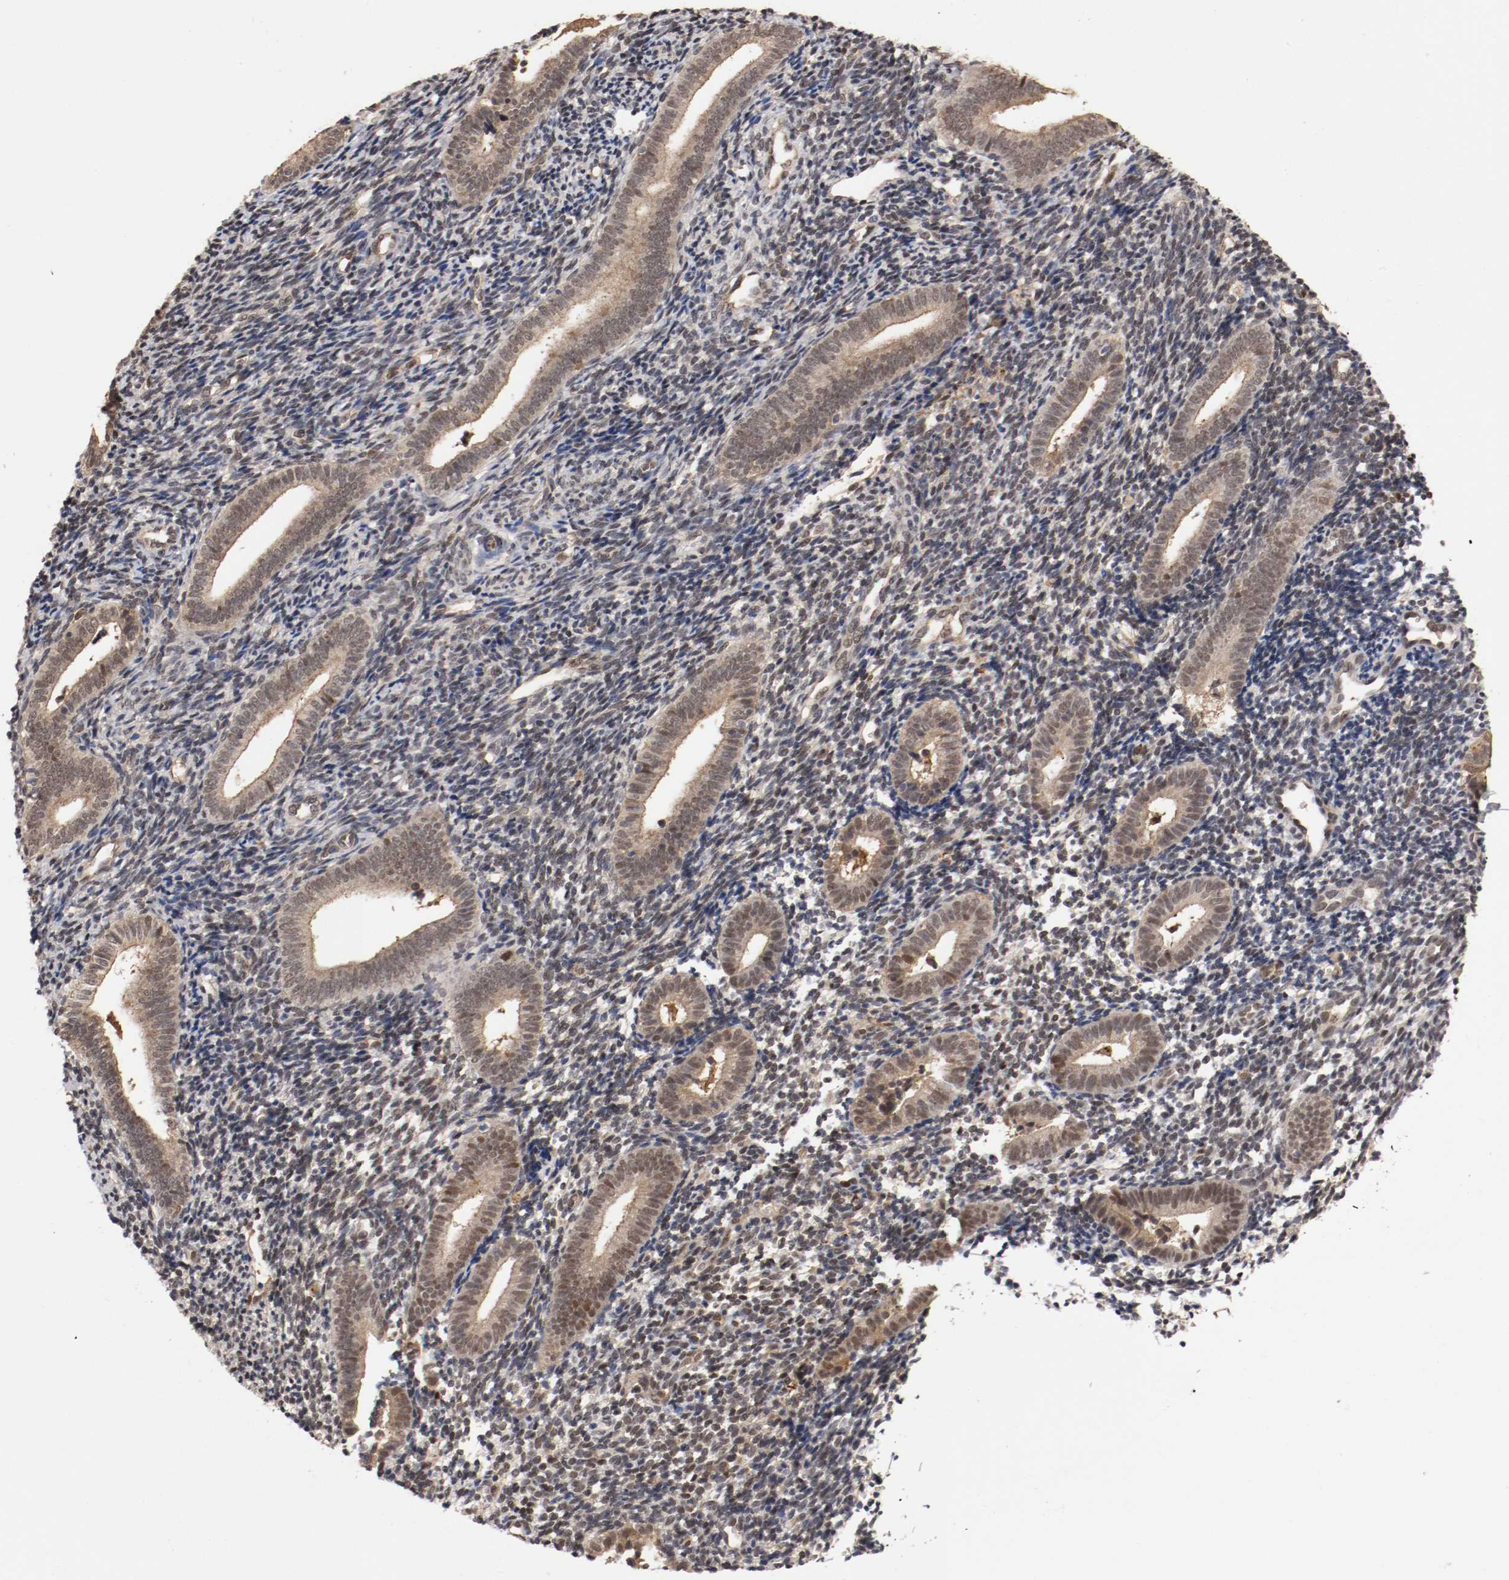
{"staining": {"intensity": "weak", "quantity": "25%-75%", "location": "cytoplasmic/membranous,nuclear"}, "tissue": "endometrium", "cell_type": "Cells in endometrial stroma", "image_type": "normal", "snomed": [{"axis": "morphology", "description": "Normal tissue, NOS"}, {"axis": "topography", "description": "Uterus"}, {"axis": "topography", "description": "Endometrium"}], "caption": "Weak cytoplasmic/membranous,nuclear protein positivity is identified in about 25%-75% of cells in endometrial stroma in endometrium. Ihc stains the protein in brown and the nuclei are stained blue.", "gene": "DNMT3B", "patient": {"sex": "female", "age": 33}}